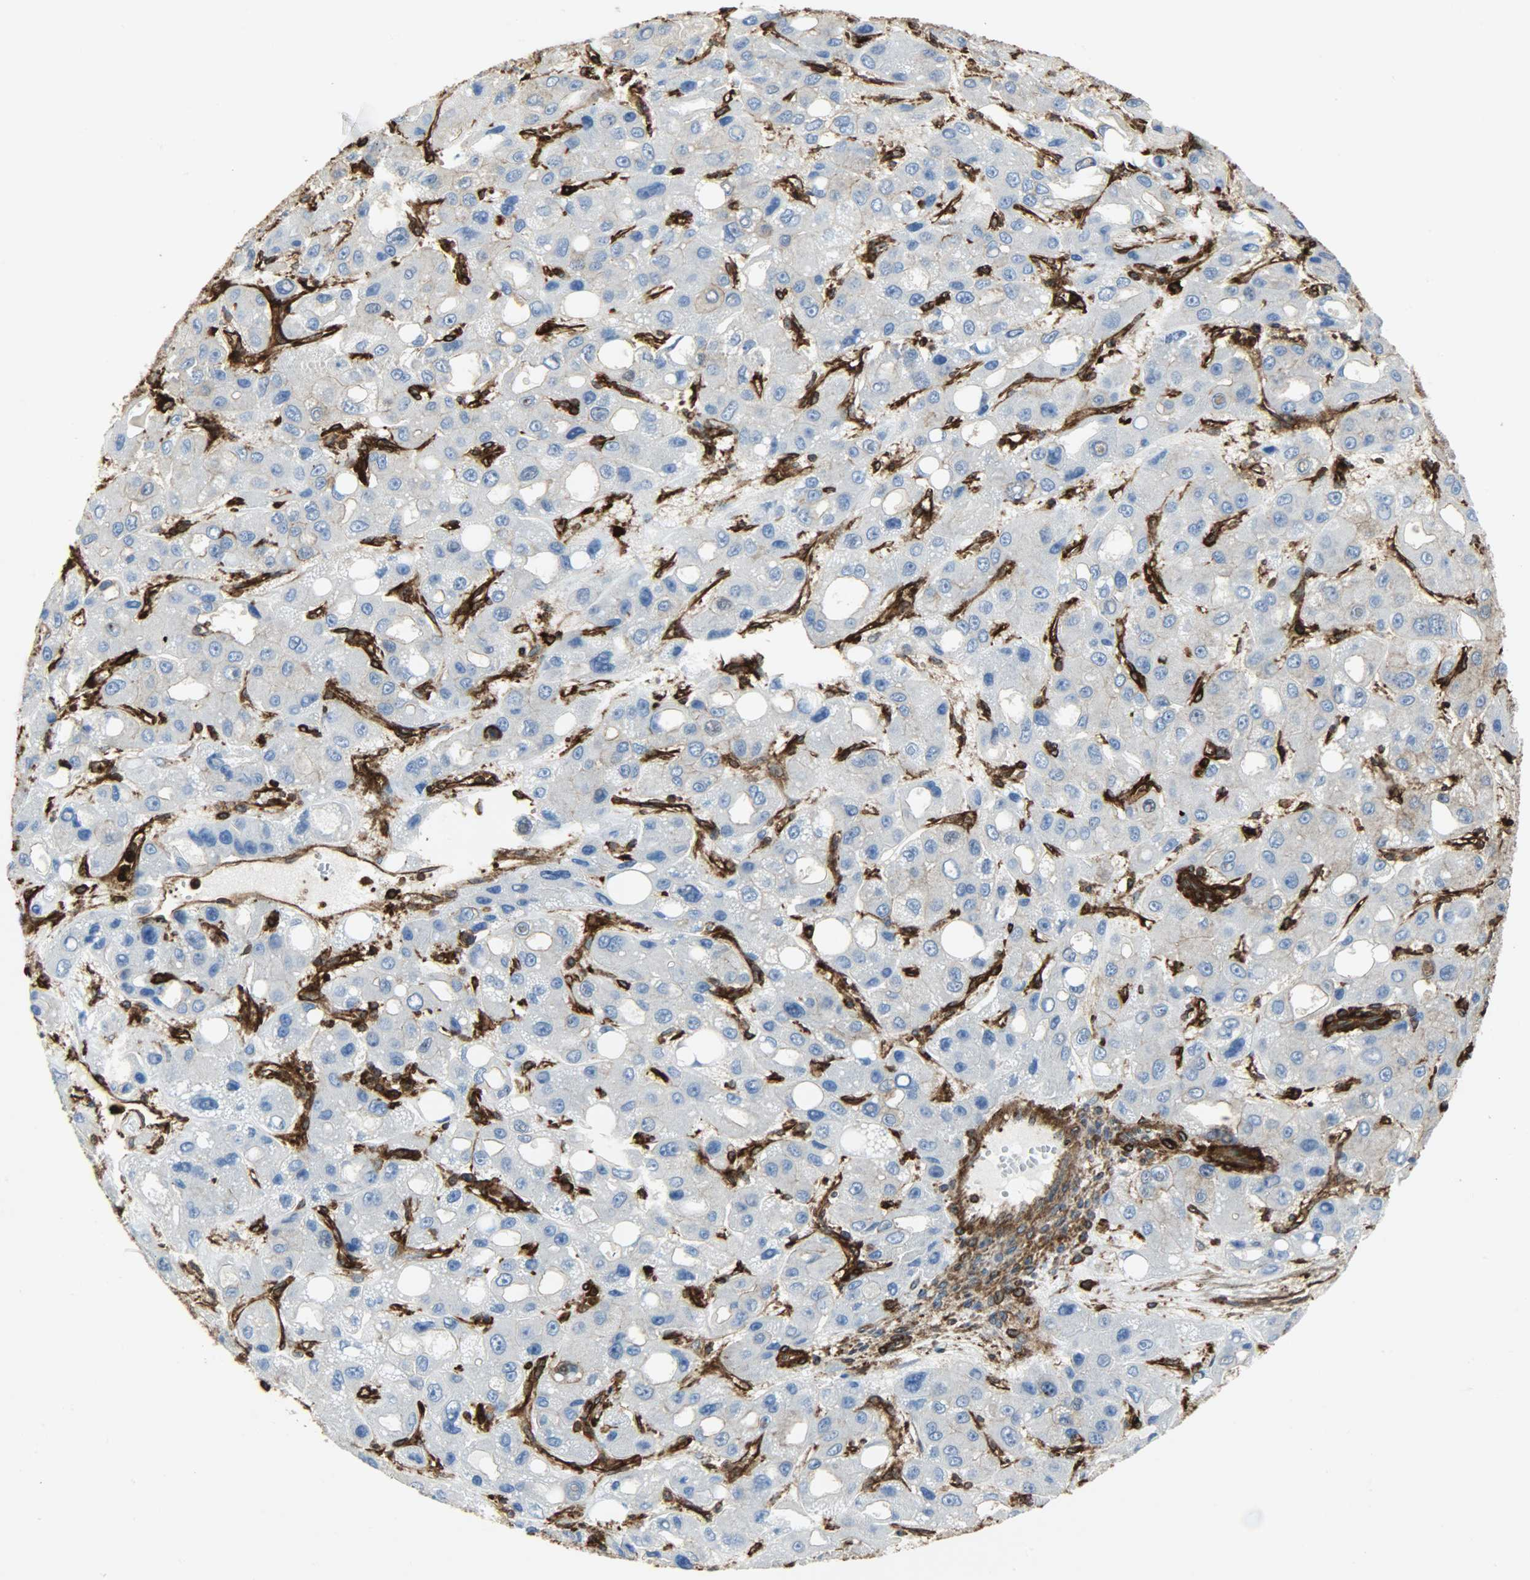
{"staining": {"intensity": "moderate", "quantity": ">75%", "location": "cytoplasmic/membranous"}, "tissue": "liver cancer", "cell_type": "Tumor cells", "image_type": "cancer", "snomed": [{"axis": "morphology", "description": "Carcinoma, Hepatocellular, NOS"}, {"axis": "topography", "description": "Liver"}], "caption": "Immunohistochemical staining of human liver hepatocellular carcinoma displays medium levels of moderate cytoplasmic/membranous protein expression in approximately >75% of tumor cells.", "gene": "VASP", "patient": {"sex": "male", "age": 55}}